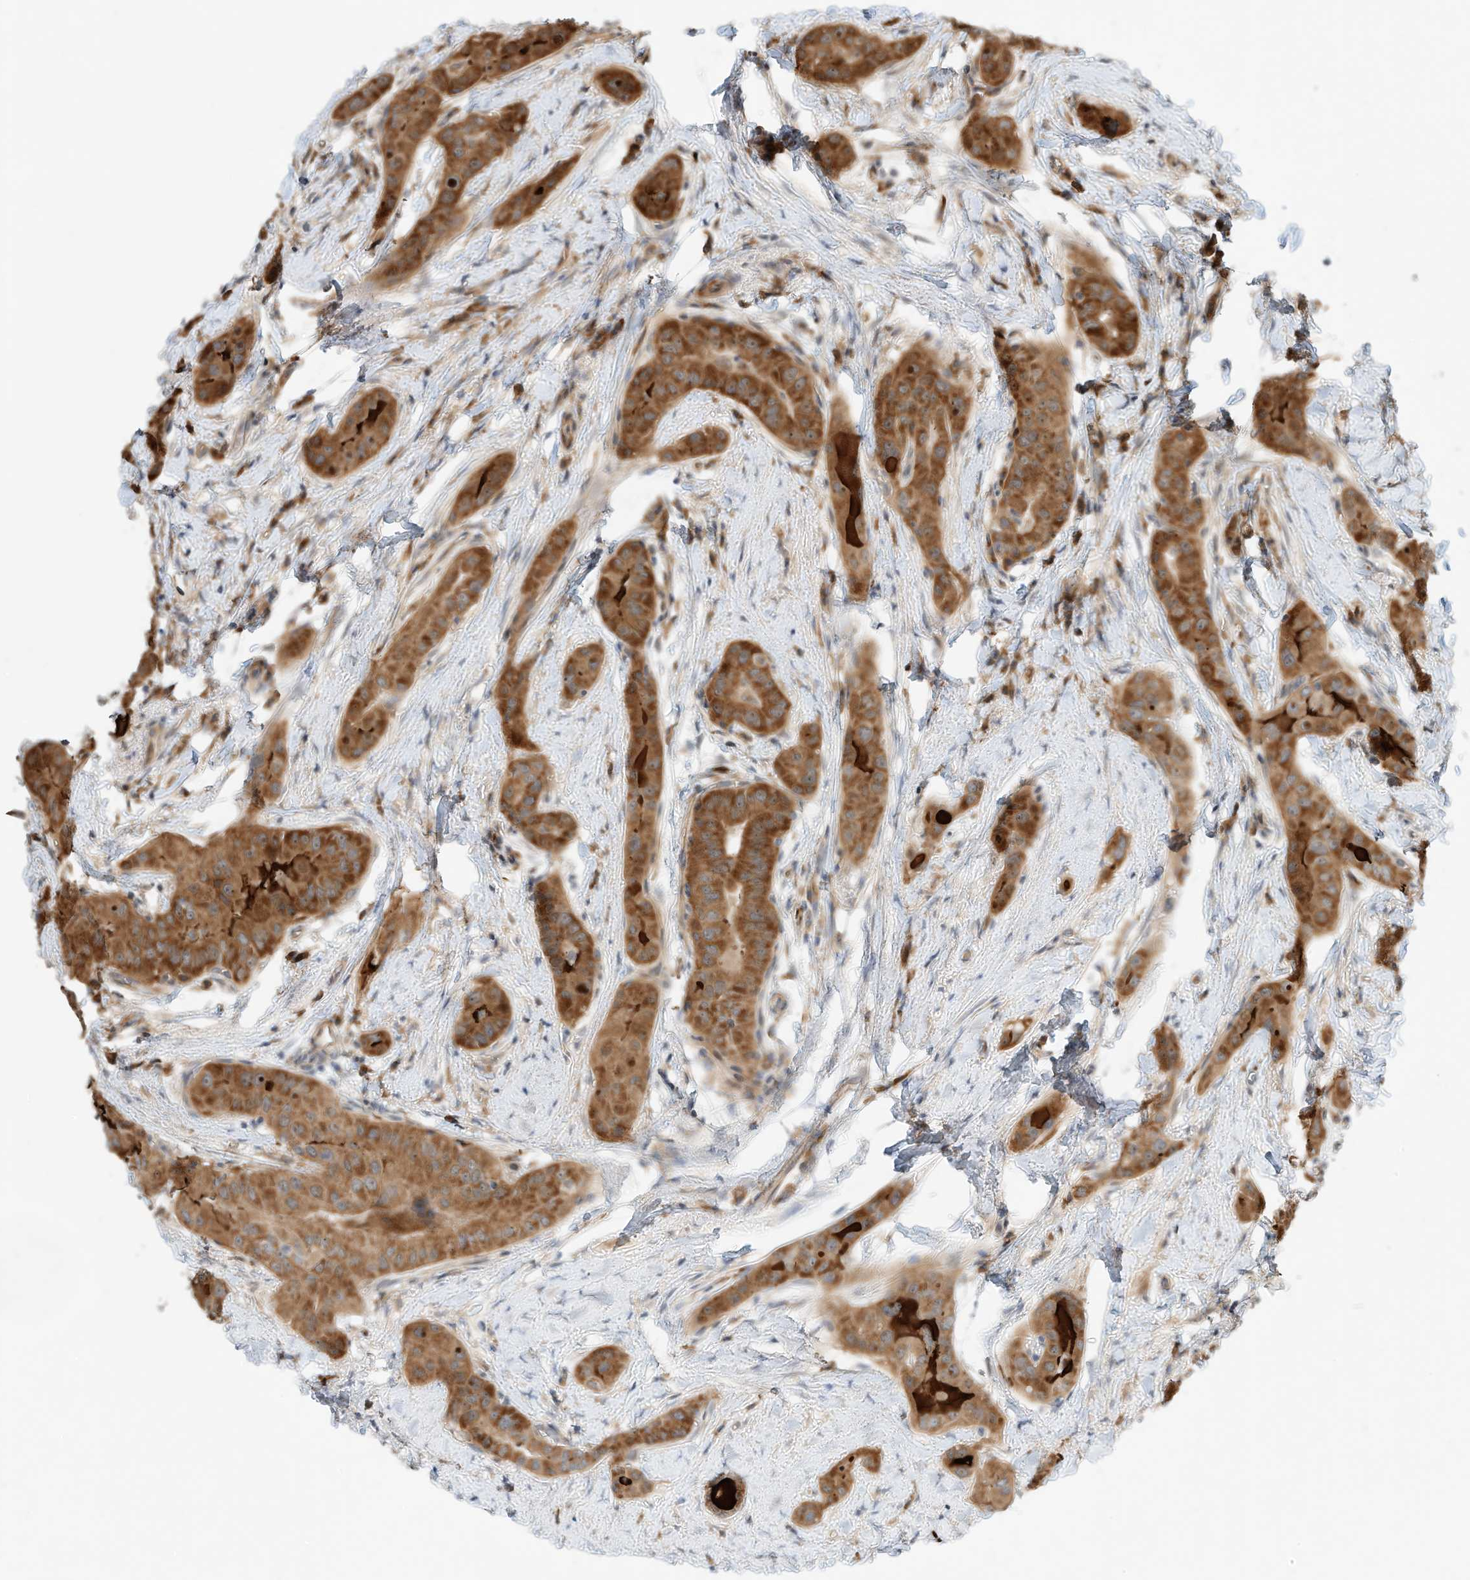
{"staining": {"intensity": "strong", "quantity": ">75%", "location": "cytoplasmic/membranous"}, "tissue": "thyroid cancer", "cell_type": "Tumor cells", "image_type": "cancer", "snomed": [{"axis": "morphology", "description": "Papillary adenocarcinoma, NOS"}, {"axis": "topography", "description": "Thyroid gland"}], "caption": "IHC micrograph of neoplastic tissue: human thyroid cancer stained using immunohistochemistry (IHC) demonstrates high levels of strong protein expression localized specifically in the cytoplasmic/membranous of tumor cells, appearing as a cytoplasmic/membranous brown color.", "gene": "CPAMD8", "patient": {"sex": "male", "age": 33}}